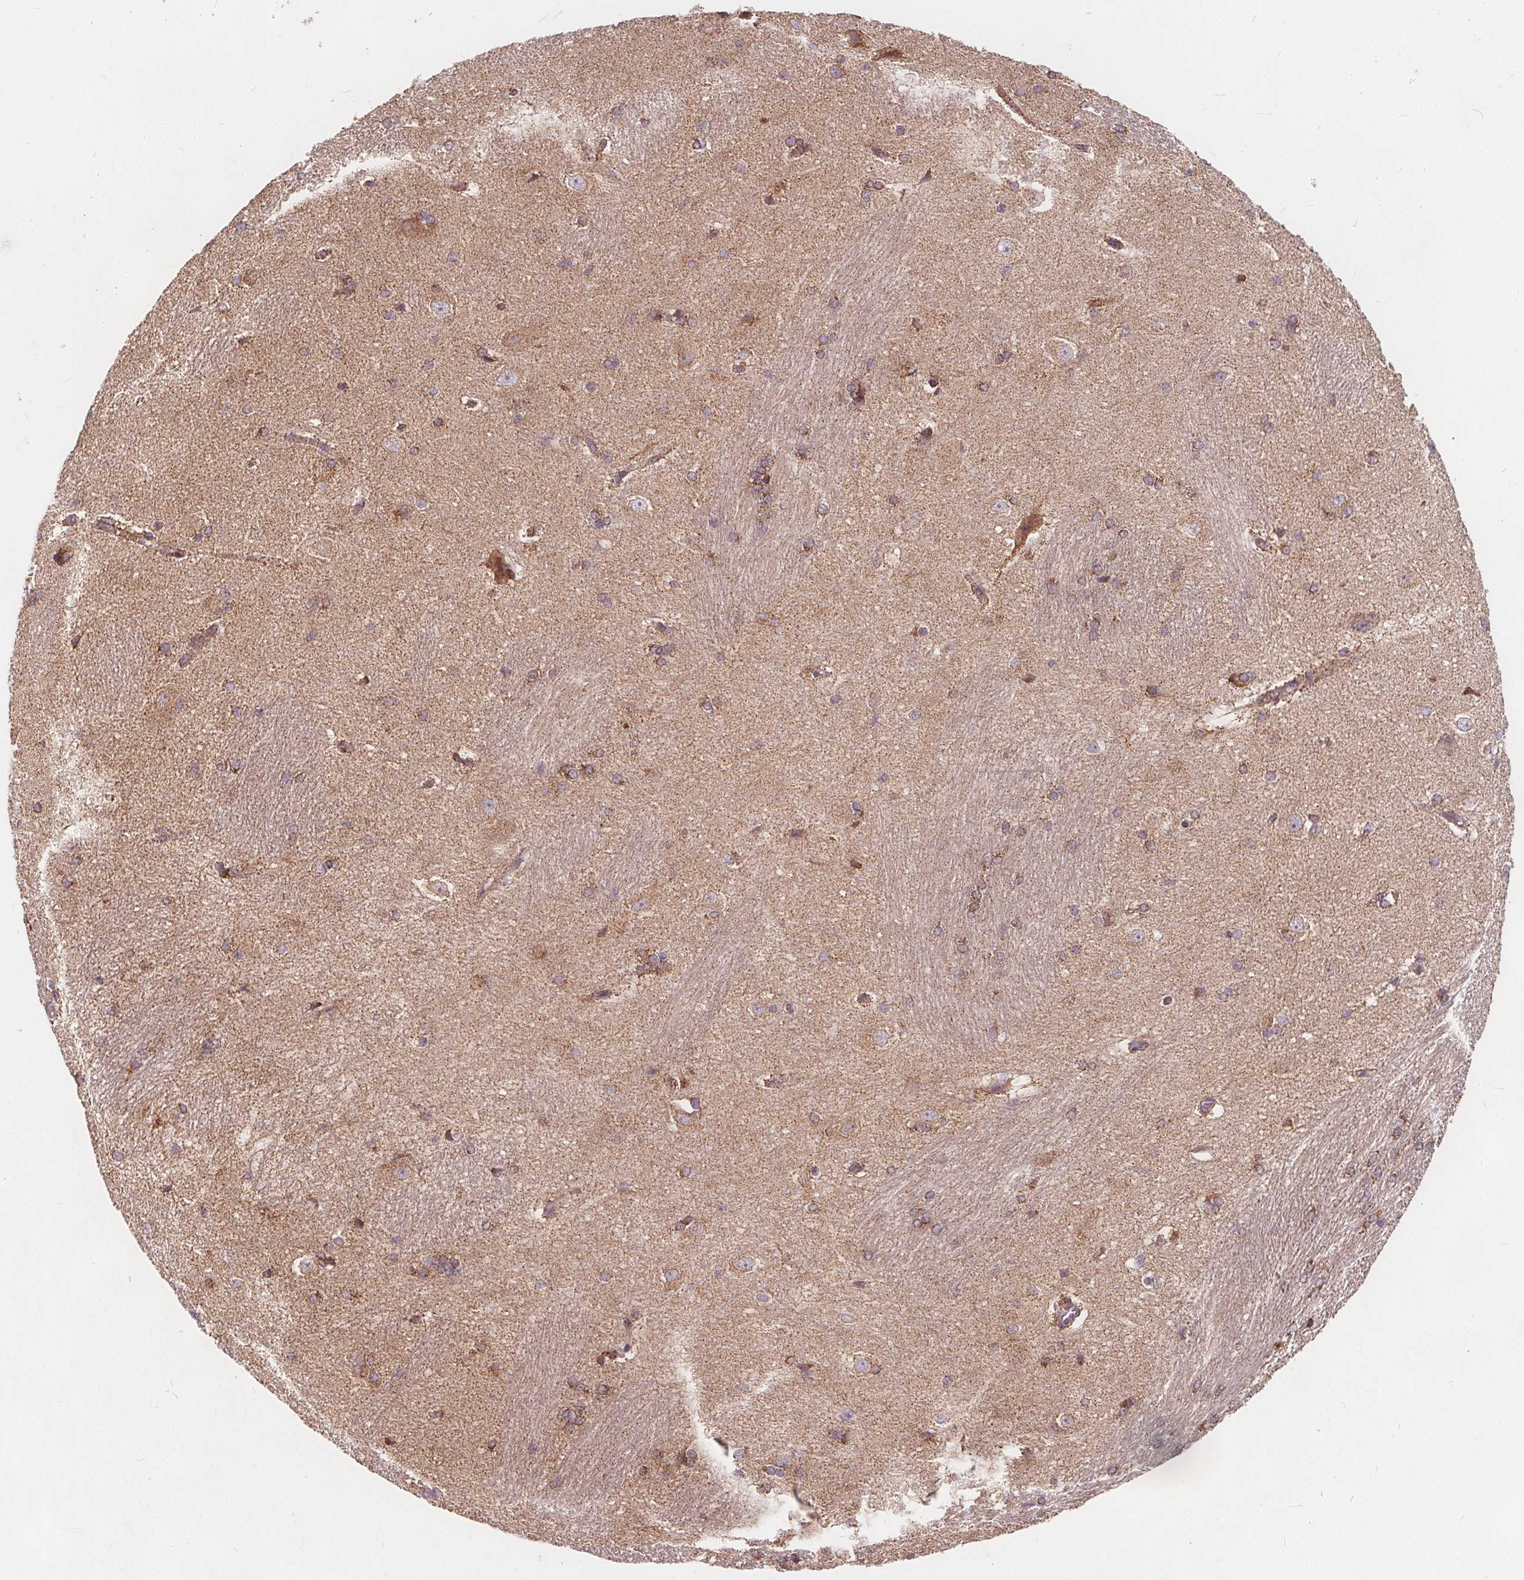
{"staining": {"intensity": "moderate", "quantity": "<25%", "location": "cytoplasmic/membranous"}, "tissue": "hippocampus", "cell_type": "Glial cells", "image_type": "normal", "snomed": [{"axis": "morphology", "description": "Normal tissue, NOS"}, {"axis": "topography", "description": "Cerebral cortex"}, {"axis": "topography", "description": "Hippocampus"}], "caption": "Brown immunohistochemical staining in unremarkable human hippocampus shows moderate cytoplasmic/membranous positivity in approximately <25% of glial cells.", "gene": "PLSCR3", "patient": {"sex": "female", "age": 19}}